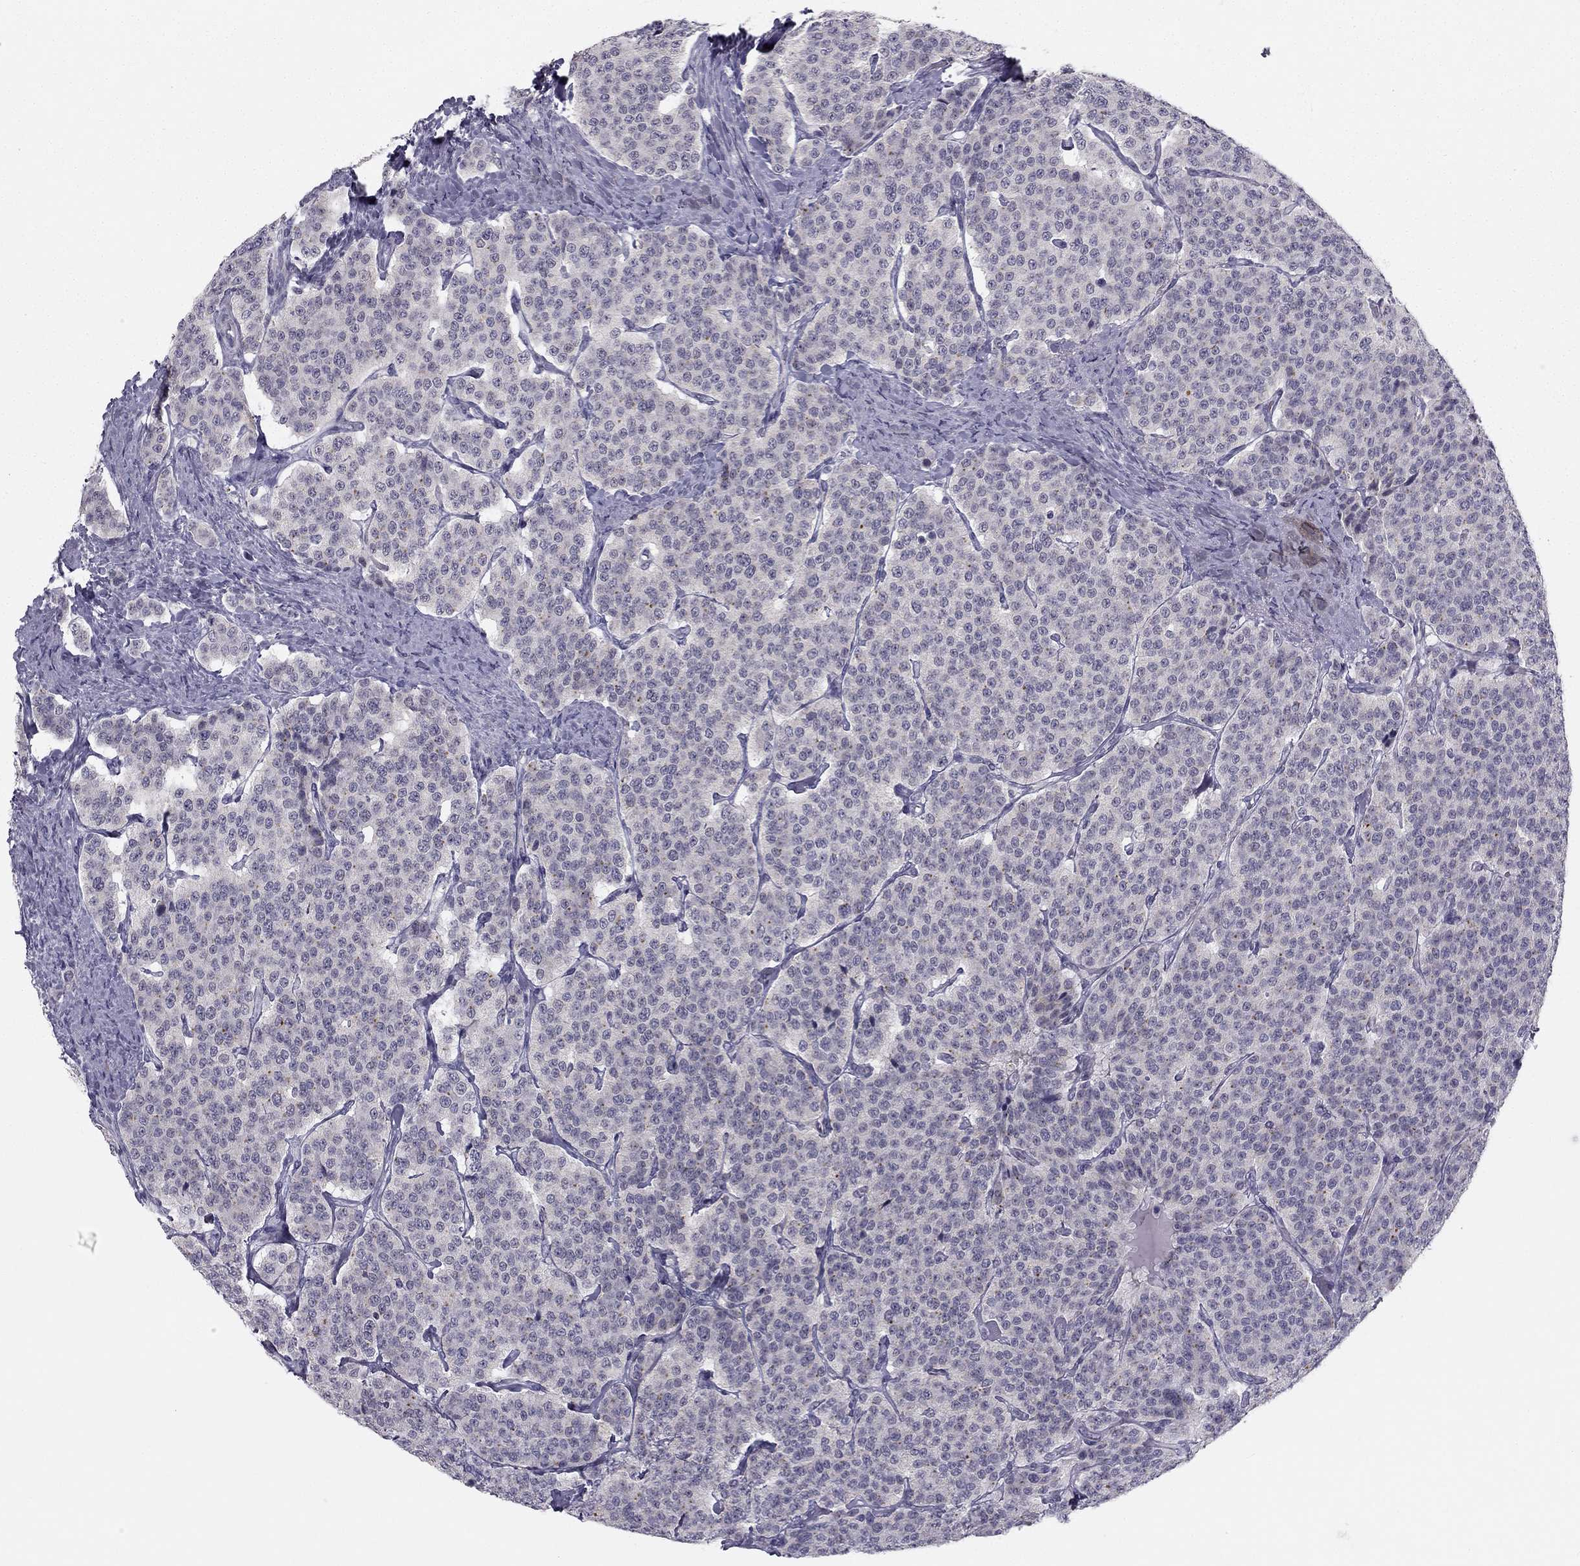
{"staining": {"intensity": "negative", "quantity": "none", "location": "none"}, "tissue": "carcinoid", "cell_type": "Tumor cells", "image_type": "cancer", "snomed": [{"axis": "morphology", "description": "Carcinoid, malignant, NOS"}, {"axis": "topography", "description": "Small intestine"}], "caption": "An image of human carcinoid is negative for staining in tumor cells. (Stains: DAB (3,3'-diaminobenzidine) IHC with hematoxylin counter stain, Microscopy: brightfield microscopy at high magnification).", "gene": "TRPS1", "patient": {"sex": "female", "age": 58}}